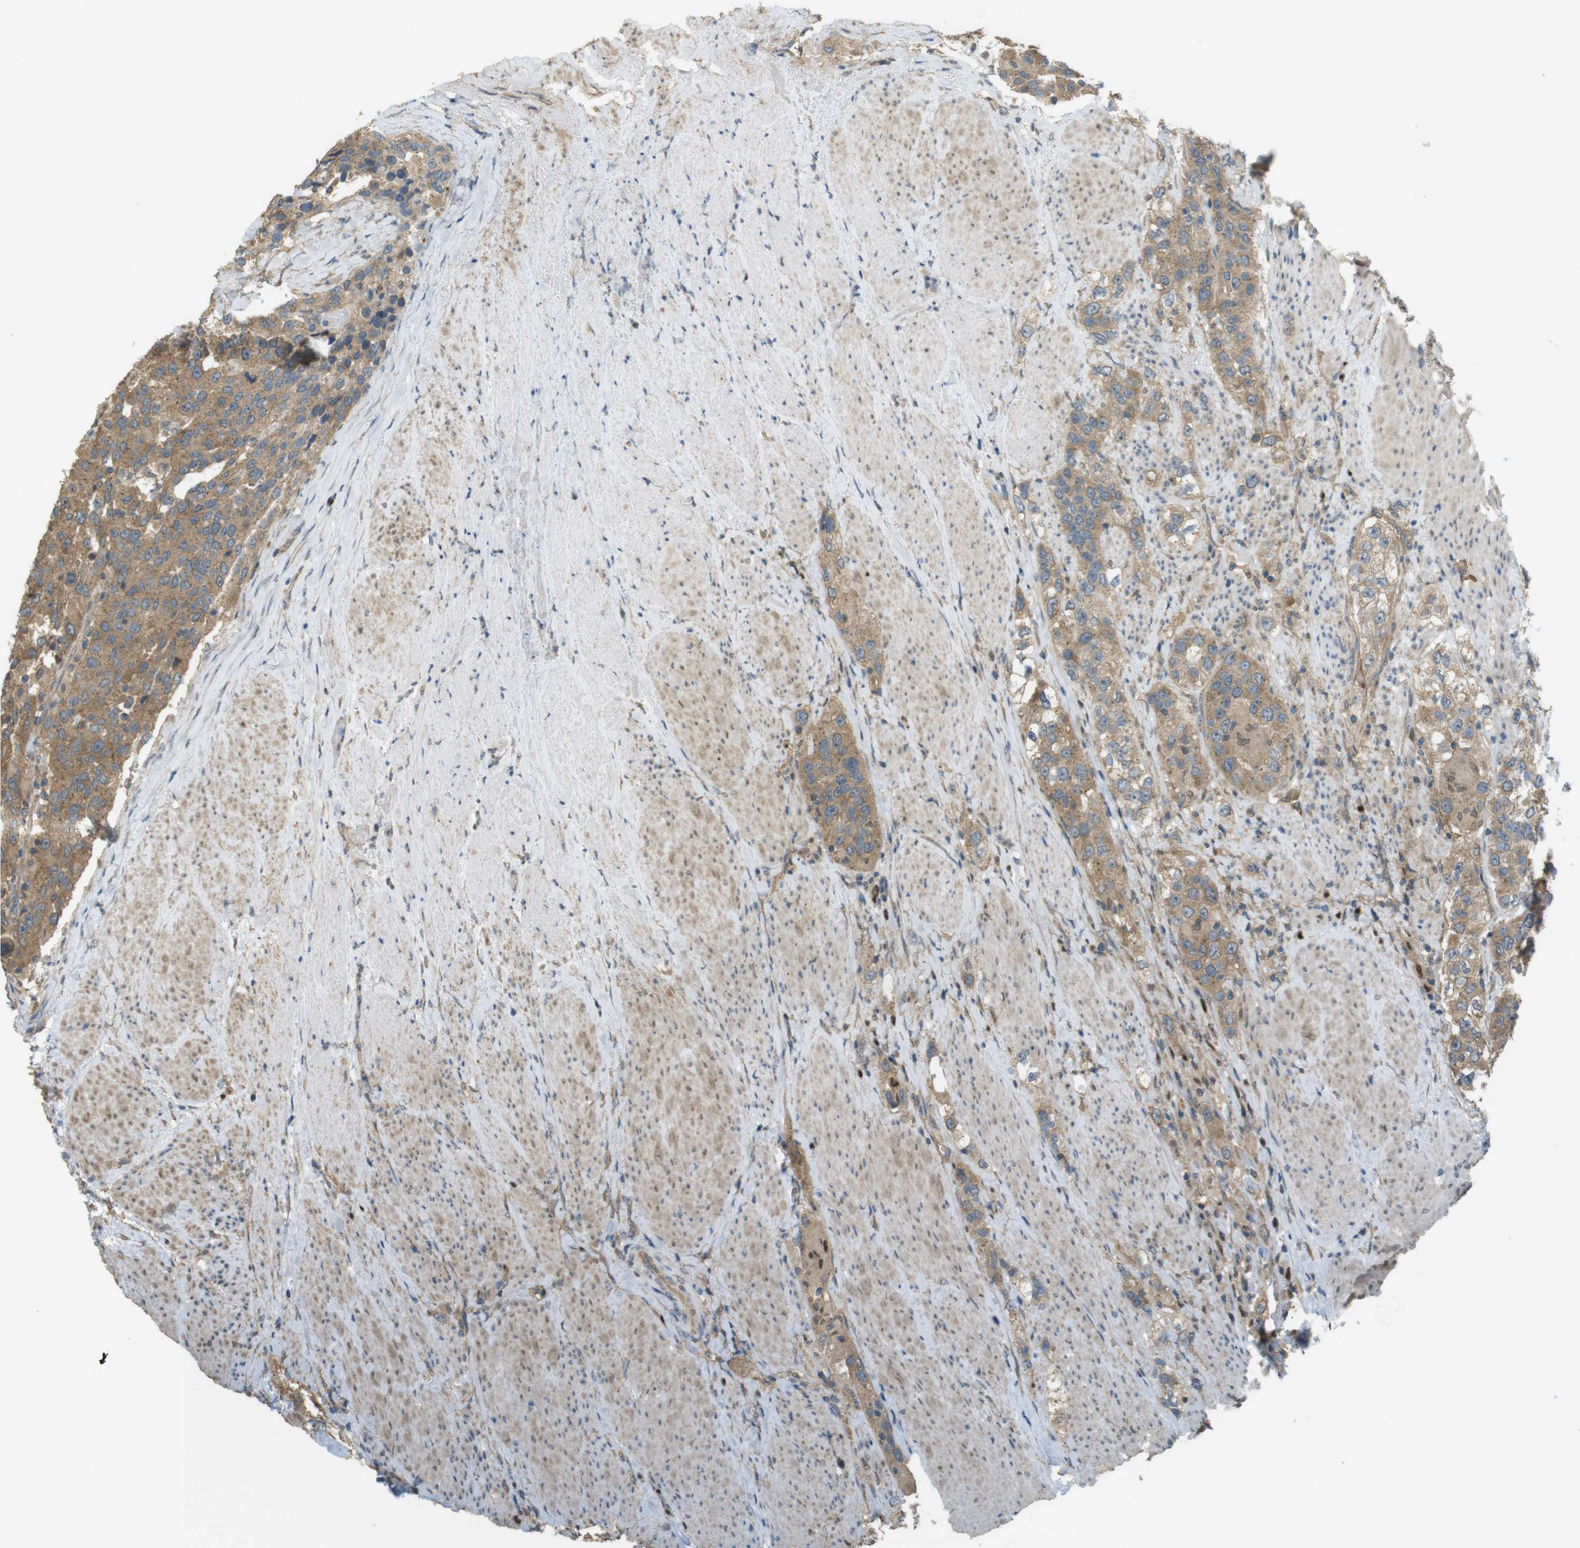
{"staining": {"intensity": "moderate", "quantity": ">75%", "location": "cytoplasmic/membranous"}, "tissue": "urothelial cancer", "cell_type": "Tumor cells", "image_type": "cancer", "snomed": [{"axis": "morphology", "description": "Urothelial carcinoma, High grade"}, {"axis": "topography", "description": "Urinary bladder"}], "caption": "Urothelial cancer stained with DAB immunohistochemistry shows medium levels of moderate cytoplasmic/membranous staining in approximately >75% of tumor cells. (brown staining indicates protein expression, while blue staining denotes nuclei).", "gene": "ZDHHC20", "patient": {"sex": "female", "age": 80}}